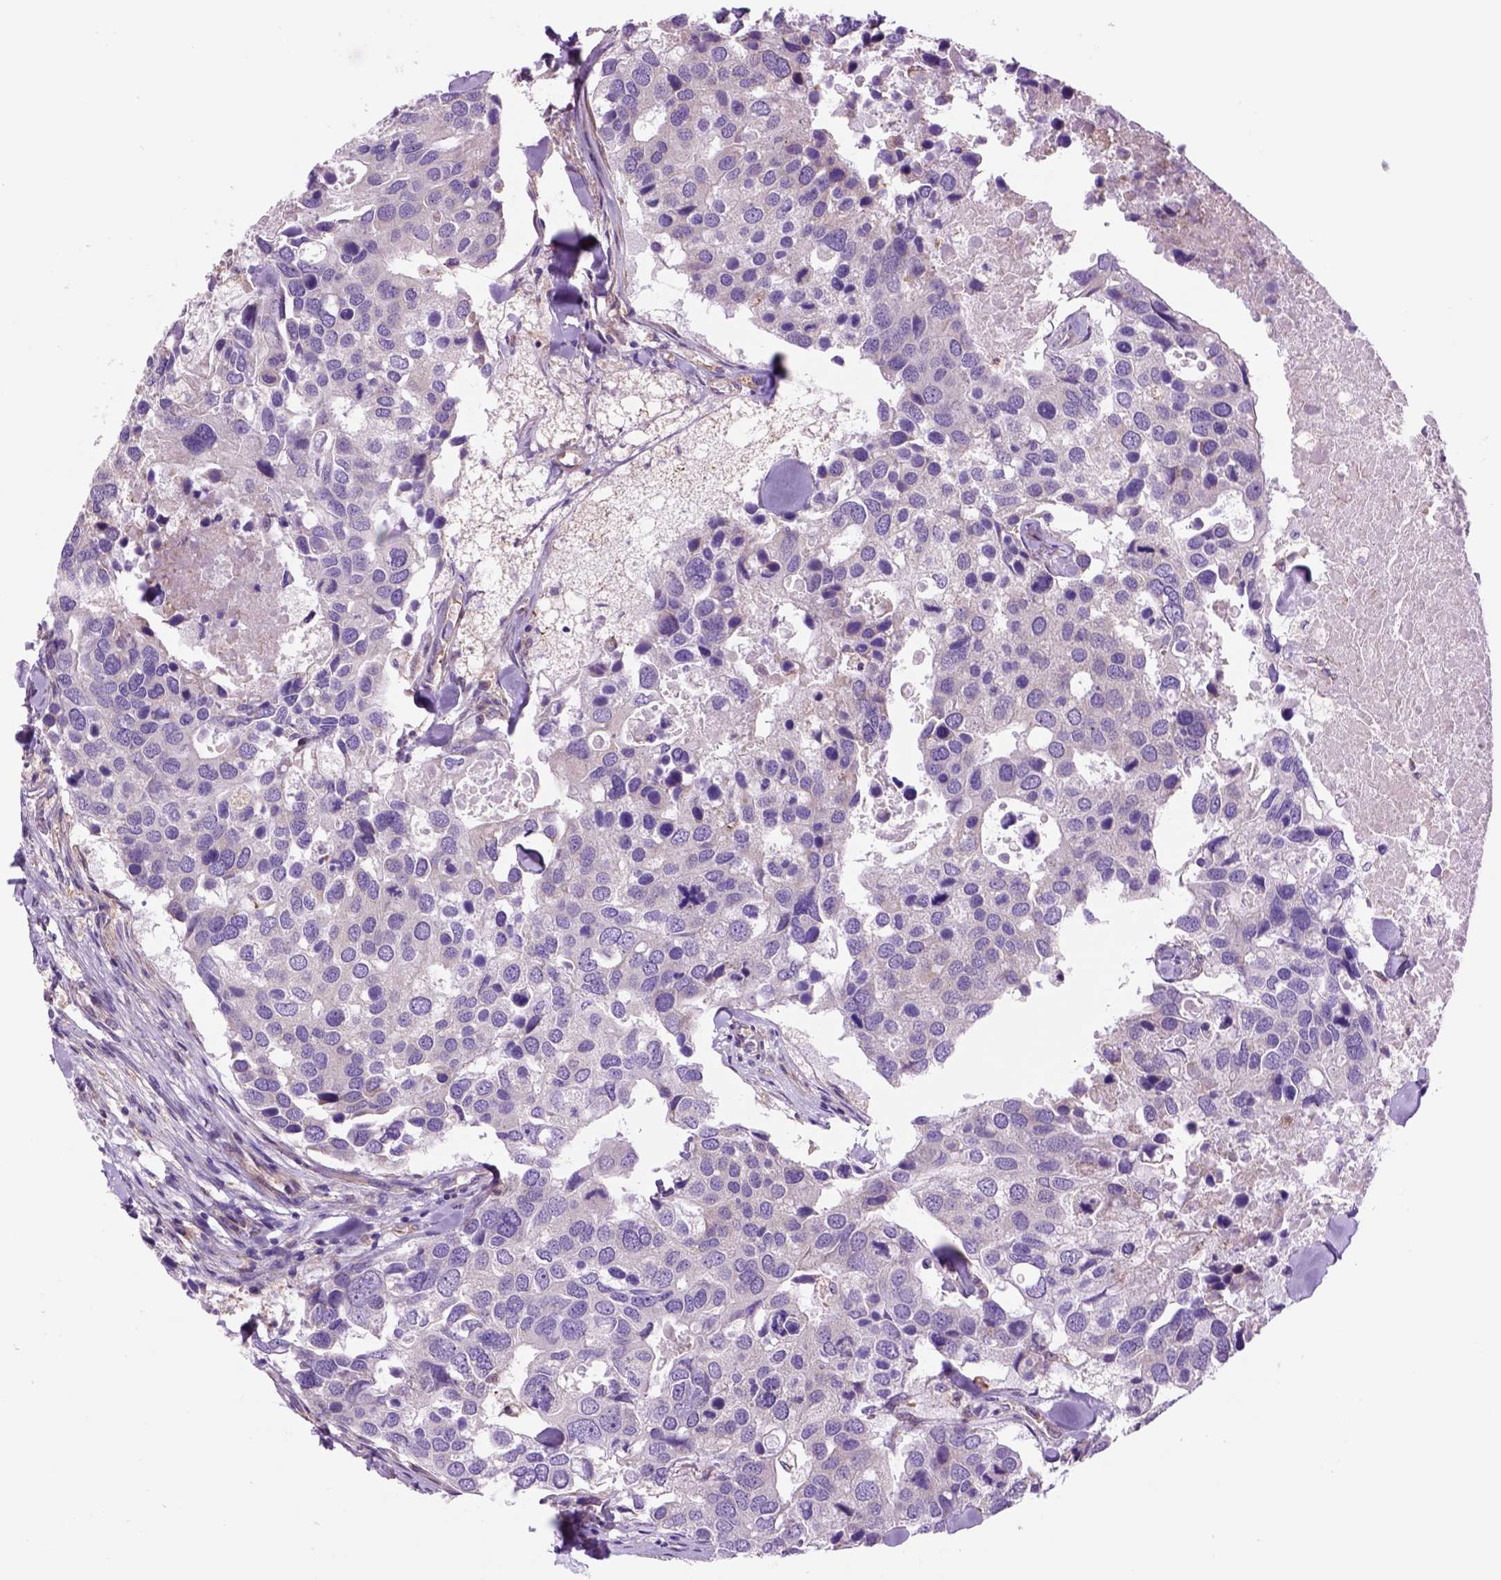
{"staining": {"intensity": "negative", "quantity": "none", "location": "none"}, "tissue": "breast cancer", "cell_type": "Tumor cells", "image_type": "cancer", "snomed": [{"axis": "morphology", "description": "Duct carcinoma"}, {"axis": "topography", "description": "Breast"}], "caption": "IHC of human breast cancer shows no expression in tumor cells.", "gene": "PIAS3", "patient": {"sex": "female", "age": 83}}